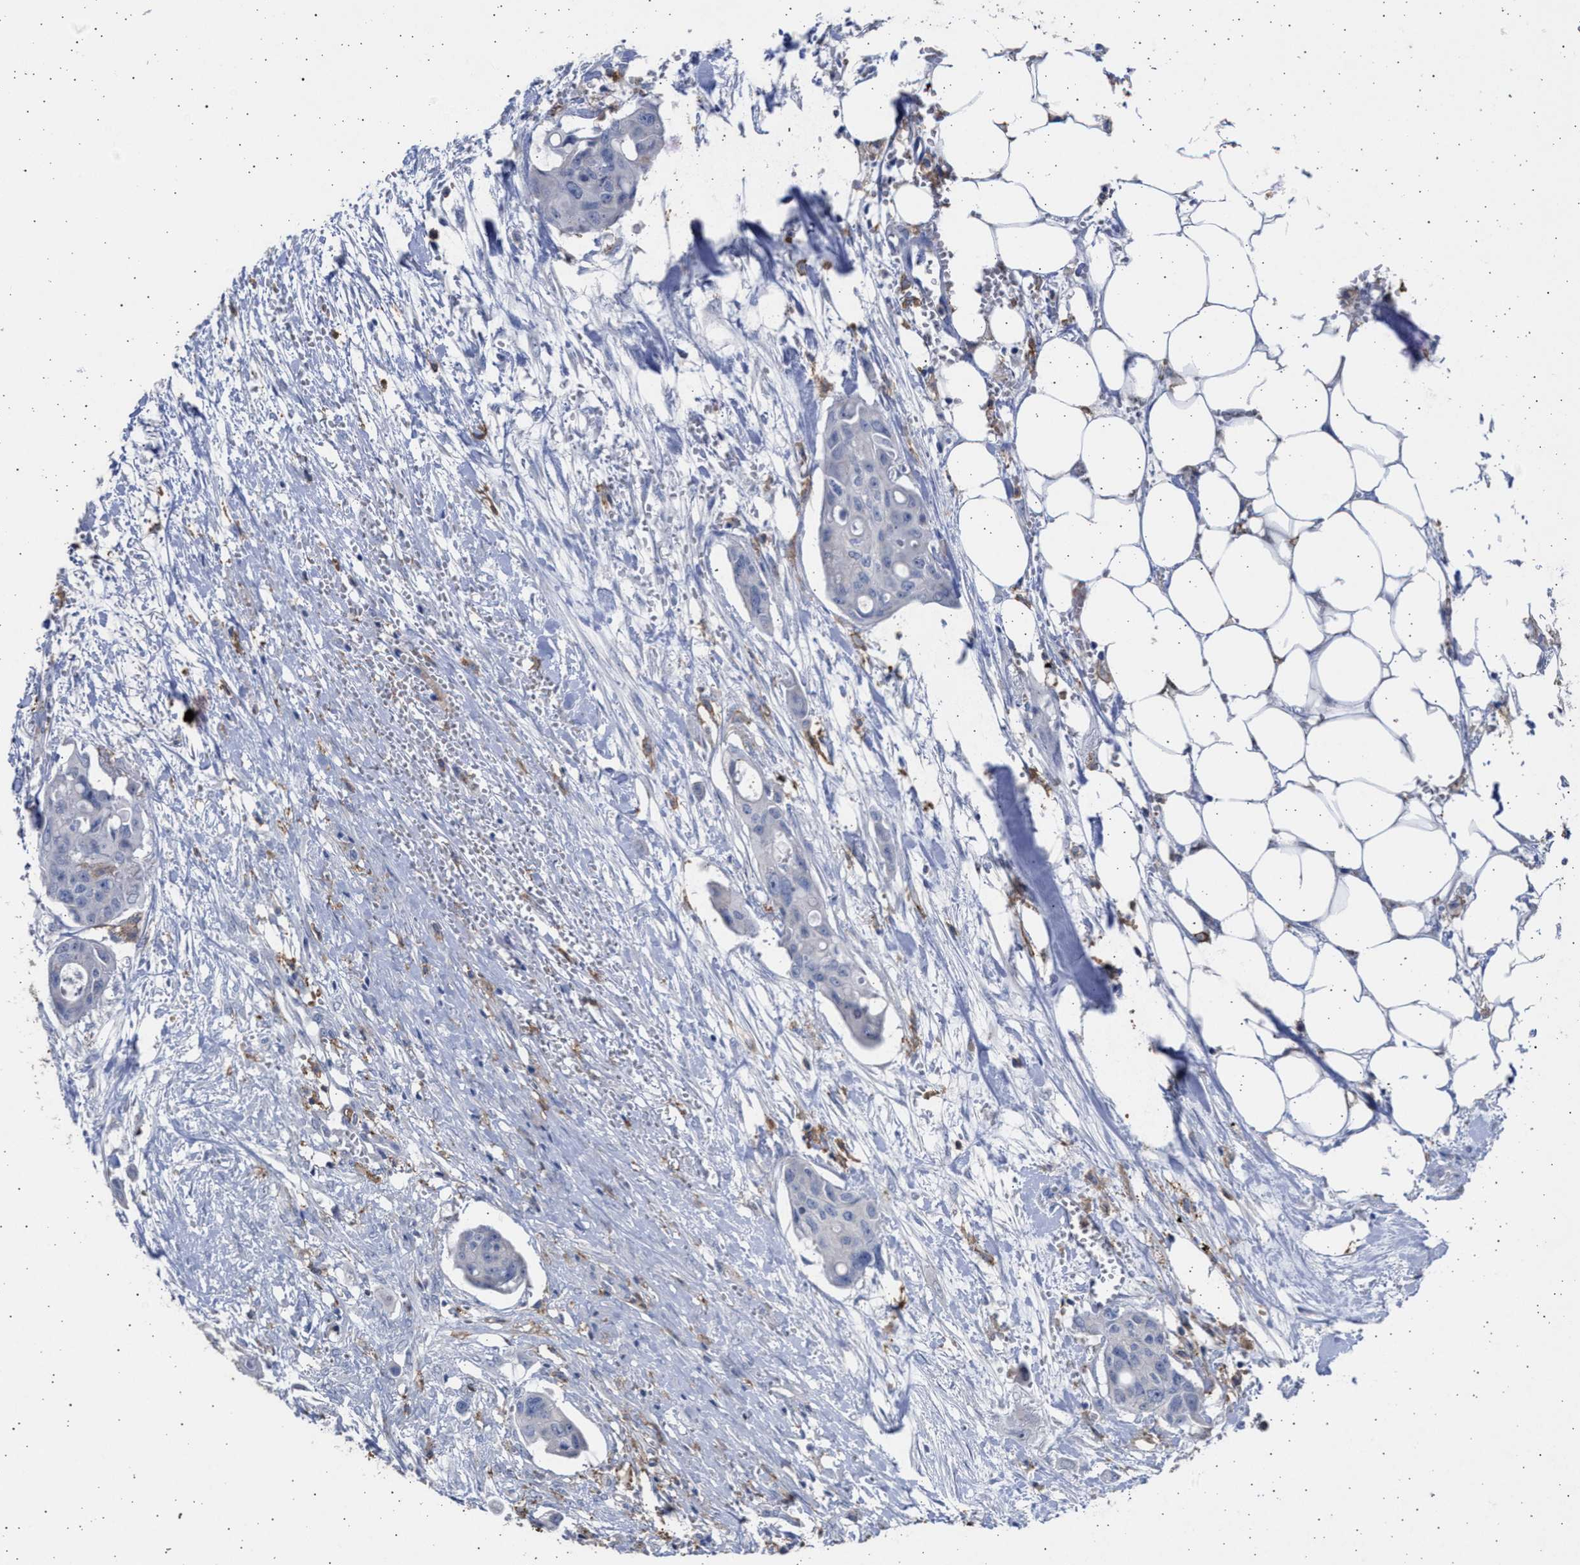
{"staining": {"intensity": "negative", "quantity": "none", "location": "none"}, "tissue": "colorectal cancer", "cell_type": "Tumor cells", "image_type": "cancer", "snomed": [{"axis": "morphology", "description": "Adenocarcinoma, NOS"}, {"axis": "topography", "description": "Colon"}], "caption": "High magnification brightfield microscopy of colorectal cancer (adenocarcinoma) stained with DAB (3,3'-diaminobenzidine) (brown) and counterstained with hematoxylin (blue): tumor cells show no significant expression.", "gene": "FCER1A", "patient": {"sex": "female", "age": 57}}